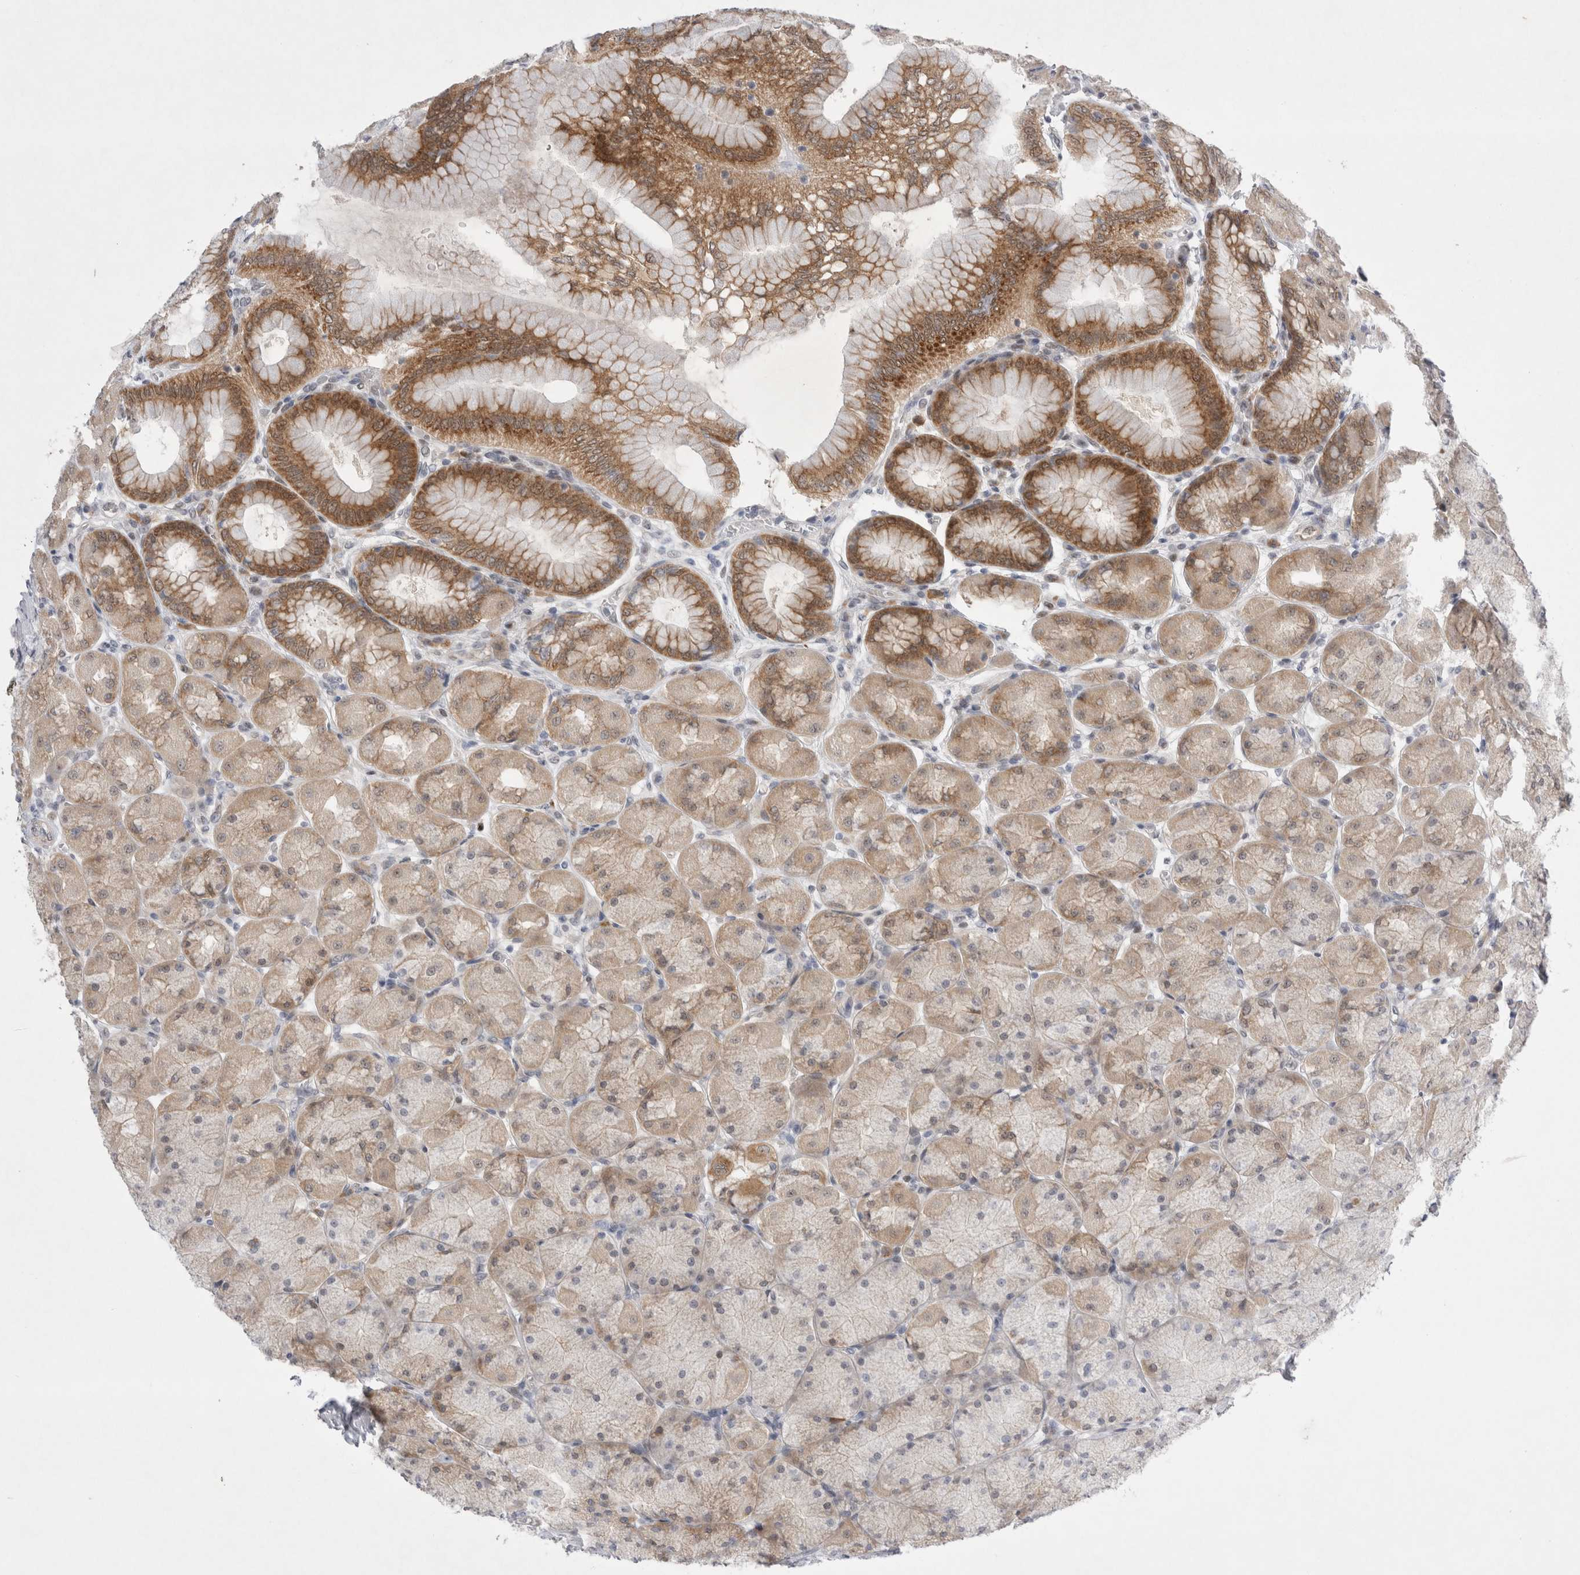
{"staining": {"intensity": "strong", "quantity": "25%-75%", "location": "cytoplasmic/membranous,nuclear"}, "tissue": "stomach", "cell_type": "Glandular cells", "image_type": "normal", "snomed": [{"axis": "morphology", "description": "Normal tissue, NOS"}, {"axis": "topography", "description": "Stomach, upper"}], "caption": "Immunohistochemical staining of unremarkable human stomach displays strong cytoplasmic/membranous,nuclear protein staining in approximately 25%-75% of glandular cells.", "gene": "WIPF2", "patient": {"sex": "female", "age": 56}}